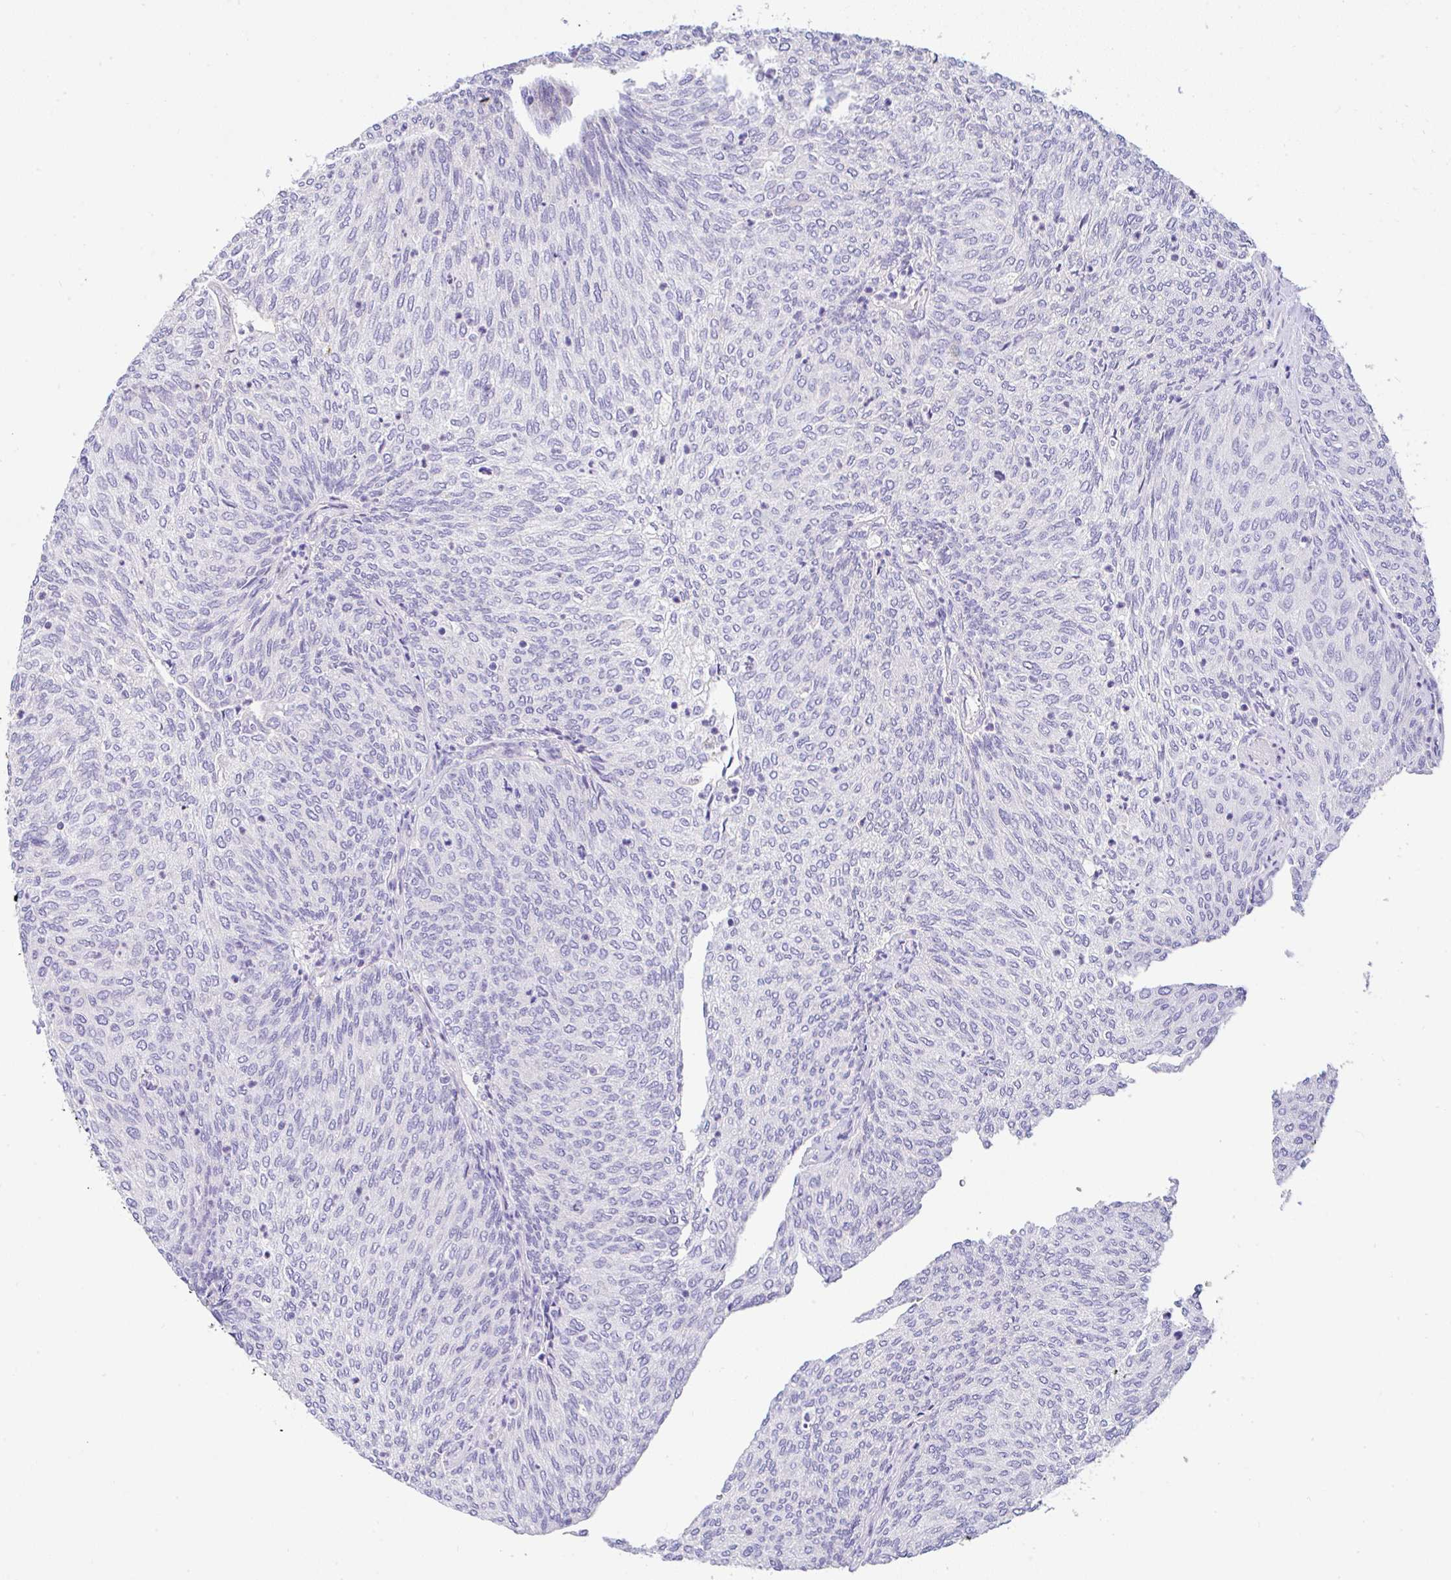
{"staining": {"intensity": "negative", "quantity": "none", "location": "none"}, "tissue": "urothelial cancer", "cell_type": "Tumor cells", "image_type": "cancer", "snomed": [{"axis": "morphology", "description": "Urothelial carcinoma, High grade"}, {"axis": "topography", "description": "Urinary bladder"}], "caption": "A micrograph of urothelial cancer stained for a protein reveals no brown staining in tumor cells.", "gene": "SERPINE3", "patient": {"sex": "female", "age": 79}}